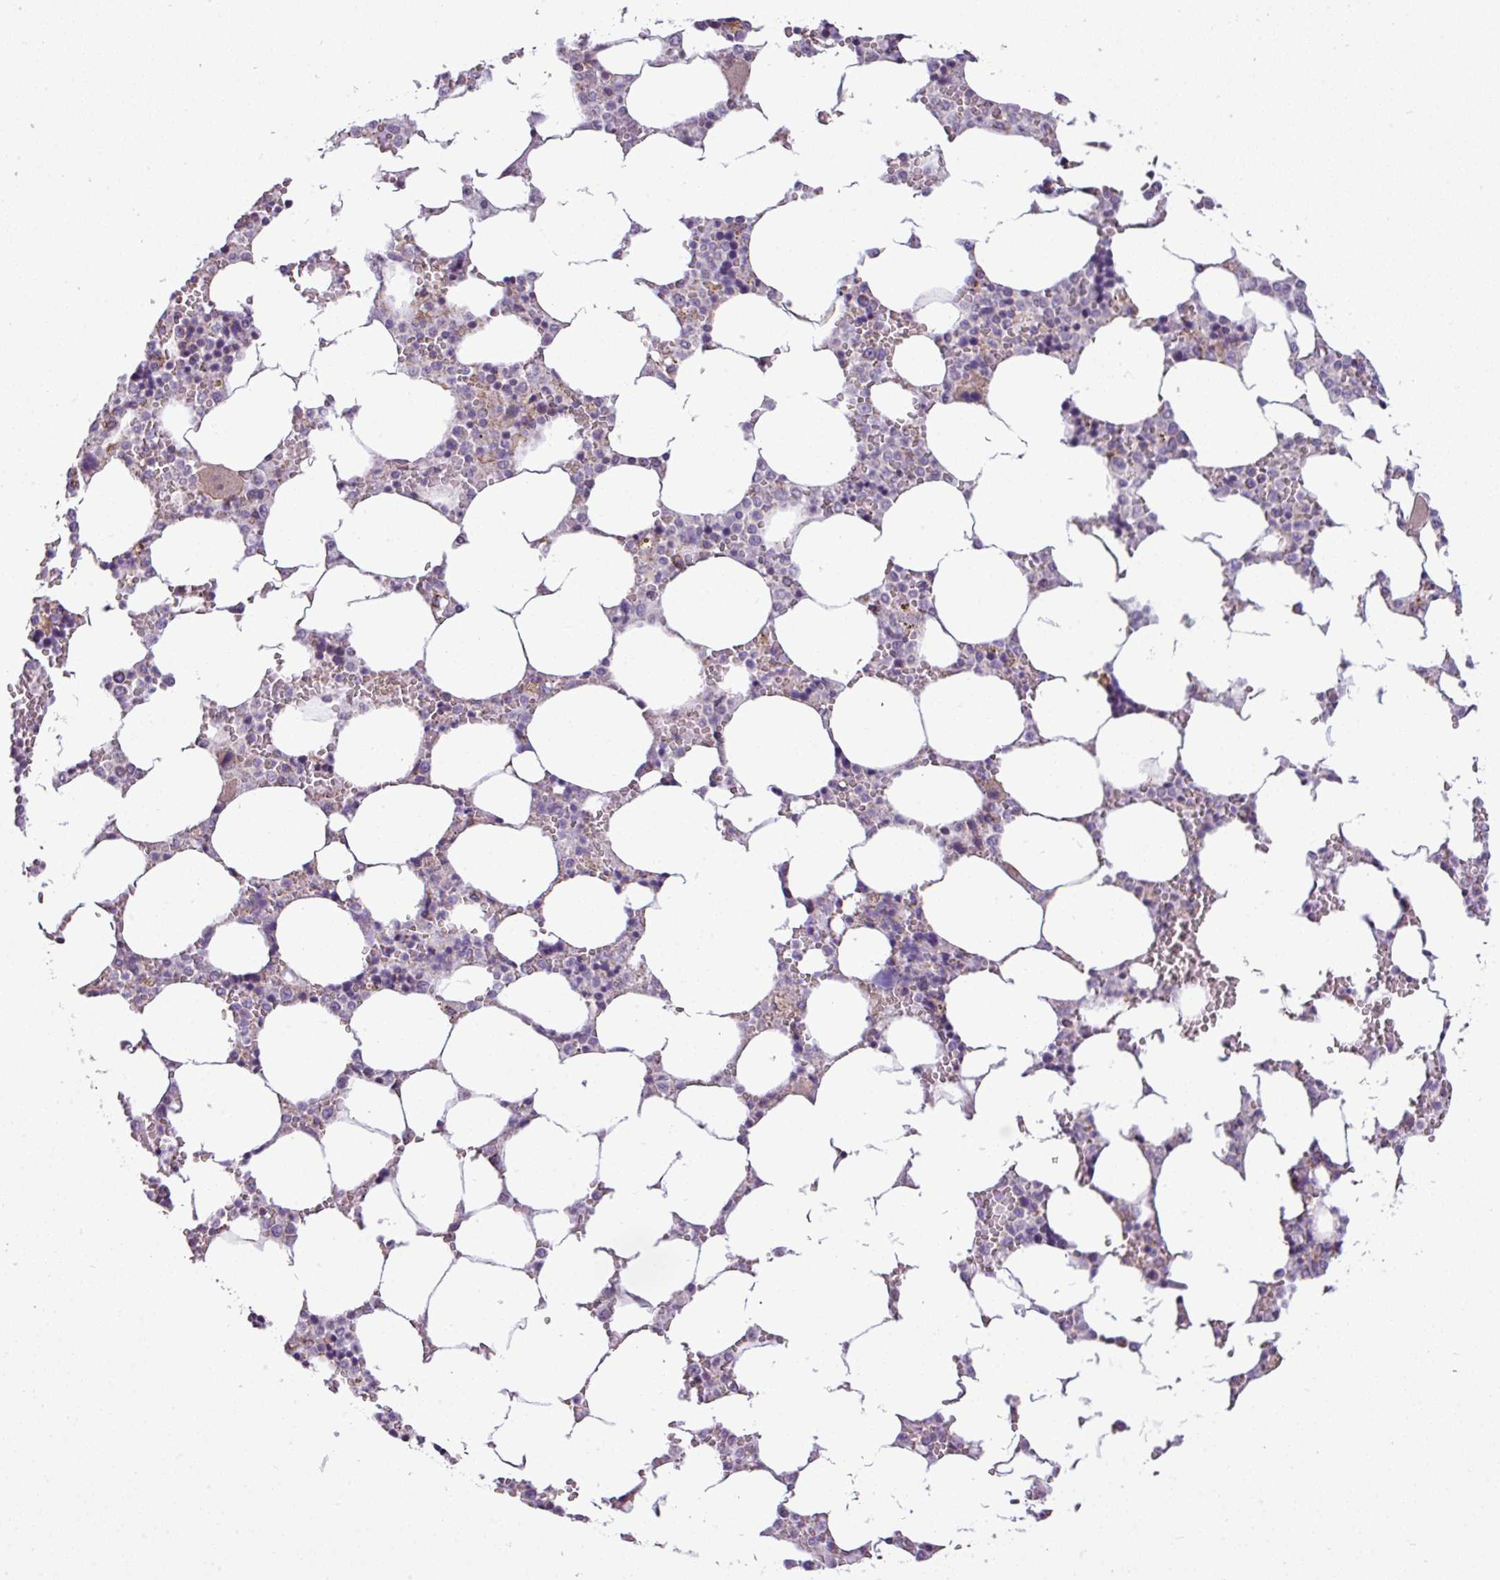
{"staining": {"intensity": "weak", "quantity": "<25%", "location": "cytoplasmic/membranous"}, "tissue": "bone marrow", "cell_type": "Hematopoietic cells", "image_type": "normal", "snomed": [{"axis": "morphology", "description": "Normal tissue, NOS"}, {"axis": "topography", "description": "Bone marrow"}], "caption": "DAB immunohistochemical staining of benign human bone marrow demonstrates no significant positivity in hematopoietic cells.", "gene": "BTN2A2", "patient": {"sex": "male", "age": 64}}